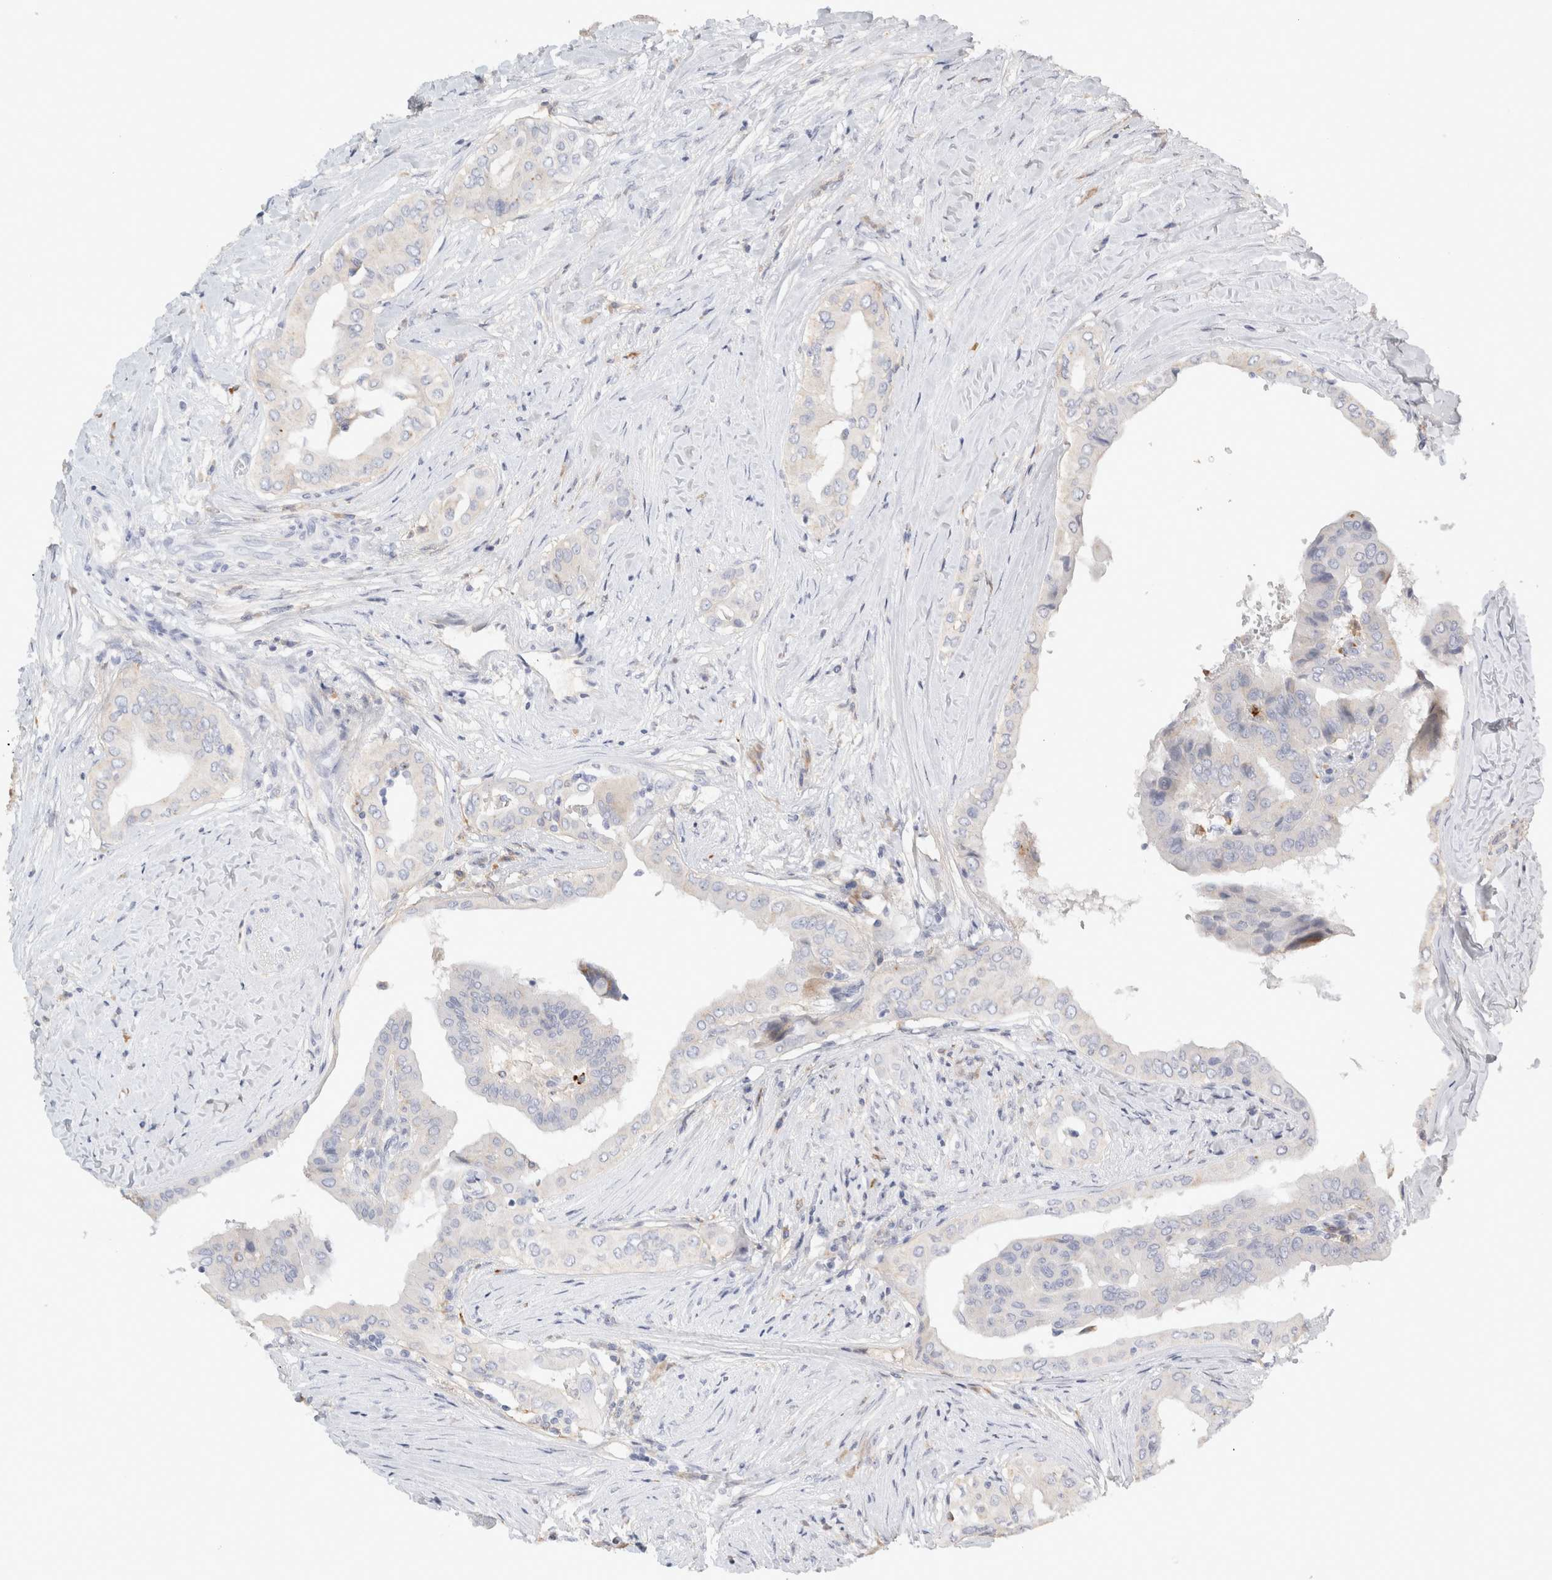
{"staining": {"intensity": "negative", "quantity": "none", "location": "none"}, "tissue": "thyroid cancer", "cell_type": "Tumor cells", "image_type": "cancer", "snomed": [{"axis": "morphology", "description": "Papillary adenocarcinoma, NOS"}, {"axis": "topography", "description": "Thyroid gland"}], "caption": "Thyroid cancer was stained to show a protein in brown. There is no significant staining in tumor cells. The staining was performed using DAB to visualize the protein expression in brown, while the nuclei were stained in blue with hematoxylin (Magnification: 20x).", "gene": "FGL2", "patient": {"sex": "male", "age": 33}}